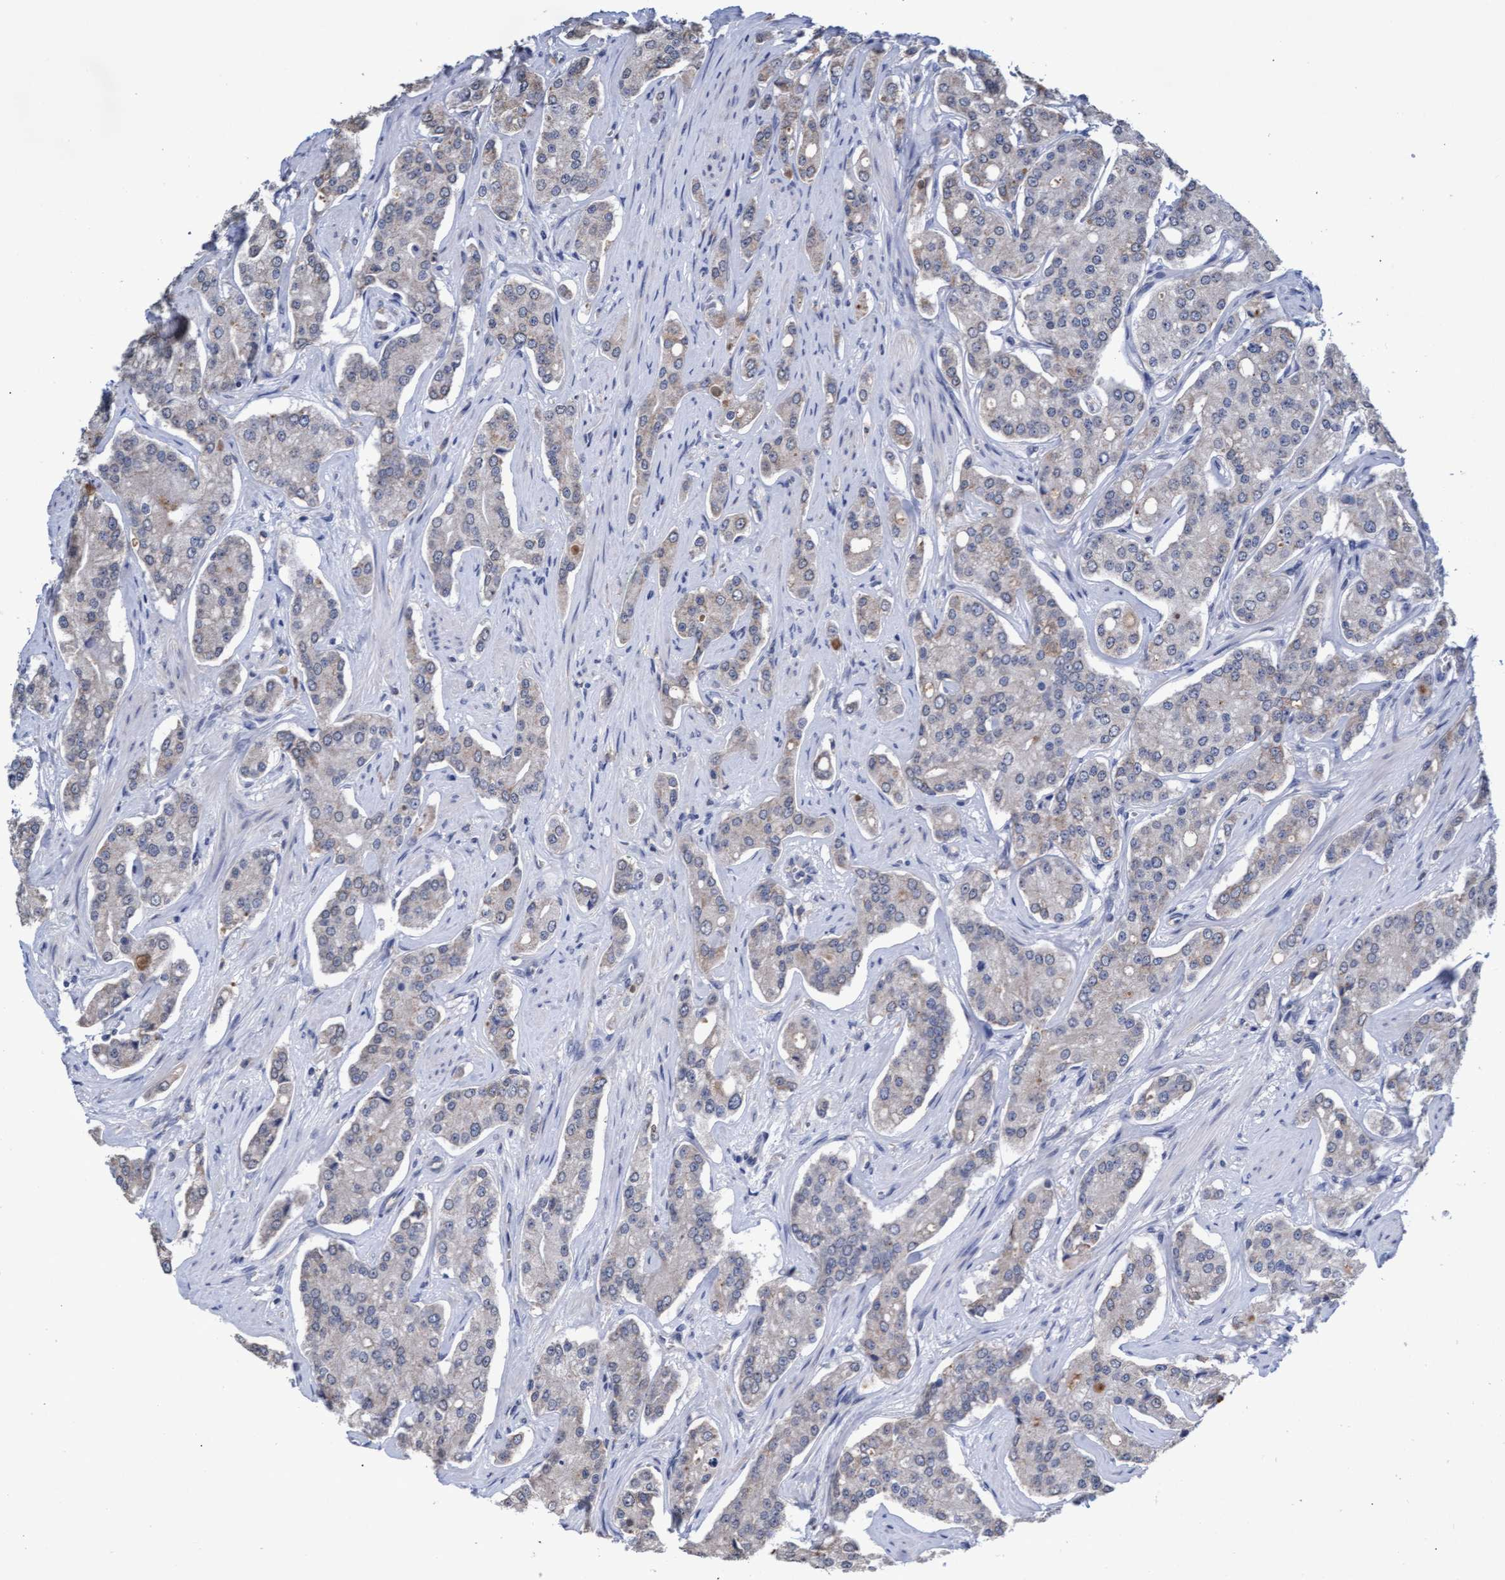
{"staining": {"intensity": "weak", "quantity": "<25%", "location": "cytoplasmic/membranous"}, "tissue": "prostate cancer", "cell_type": "Tumor cells", "image_type": "cancer", "snomed": [{"axis": "morphology", "description": "Adenocarcinoma, High grade"}, {"axis": "topography", "description": "Prostate"}], "caption": "This is an IHC image of prostate cancer. There is no expression in tumor cells.", "gene": "GPR39", "patient": {"sex": "male", "age": 71}}